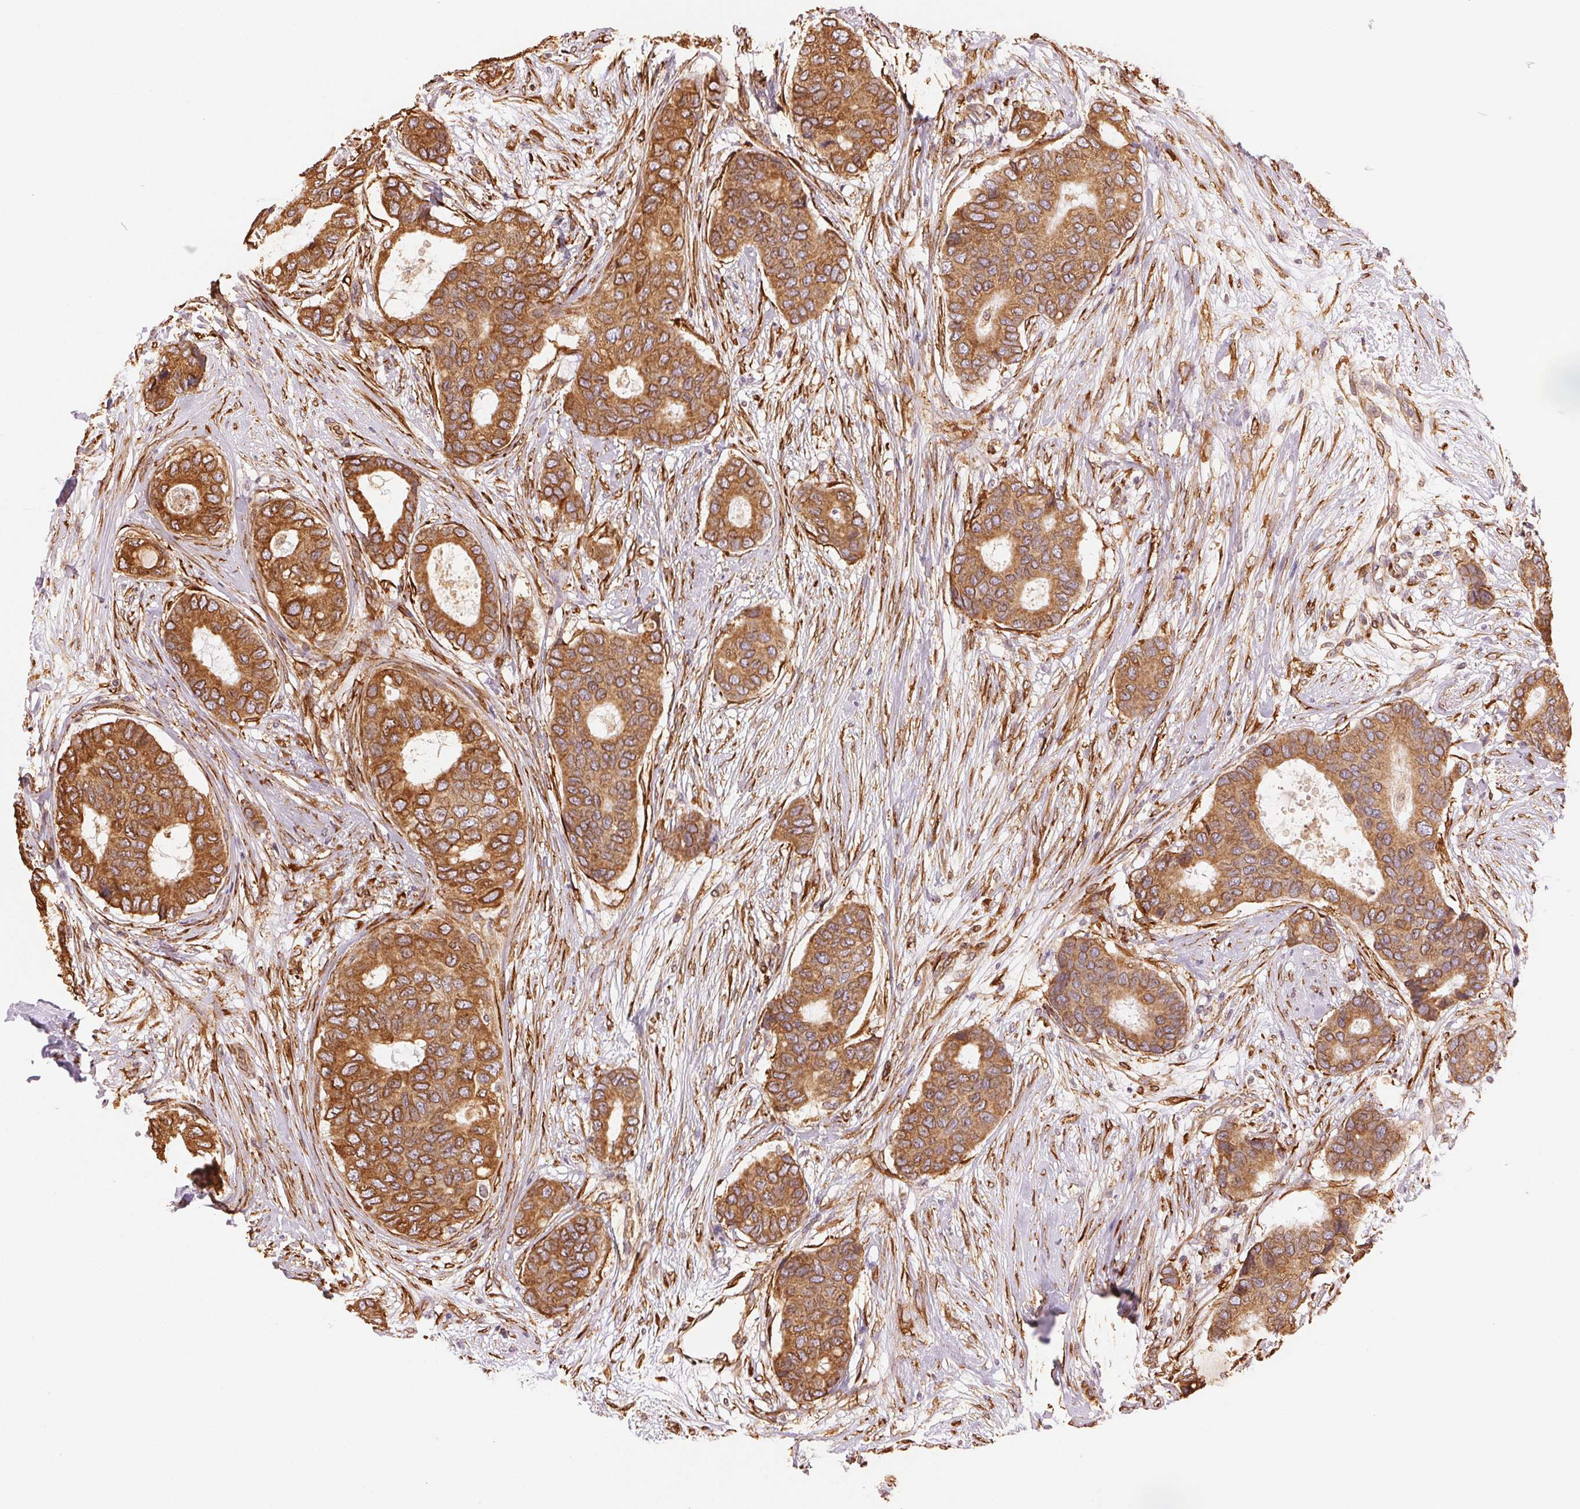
{"staining": {"intensity": "moderate", "quantity": ">75%", "location": "cytoplasmic/membranous"}, "tissue": "breast cancer", "cell_type": "Tumor cells", "image_type": "cancer", "snomed": [{"axis": "morphology", "description": "Duct carcinoma"}, {"axis": "topography", "description": "Breast"}], "caption": "Breast cancer stained with immunohistochemistry (IHC) shows moderate cytoplasmic/membranous expression in about >75% of tumor cells. (DAB (3,3'-diaminobenzidine) IHC, brown staining for protein, blue staining for nuclei).", "gene": "RCN3", "patient": {"sex": "female", "age": 75}}